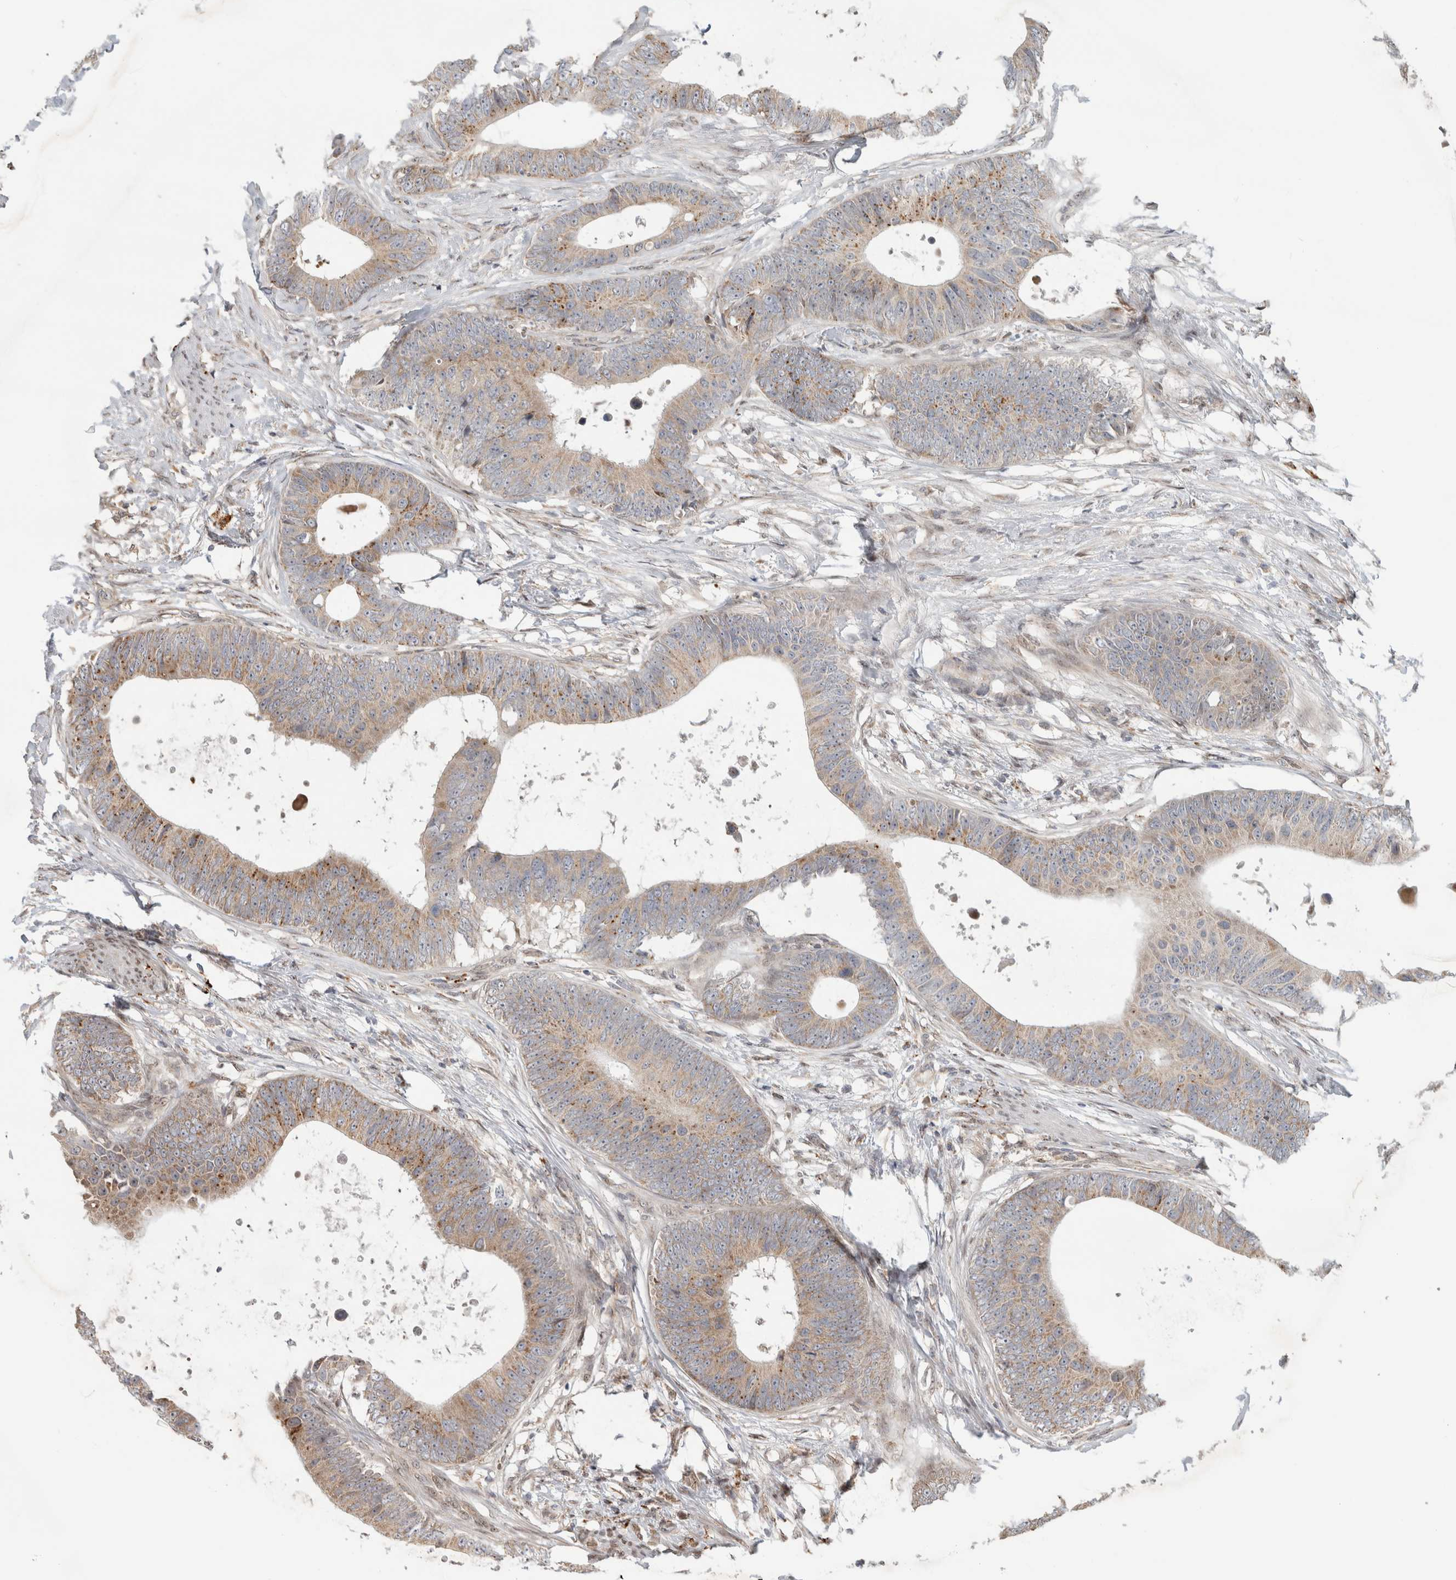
{"staining": {"intensity": "moderate", "quantity": "25%-75%", "location": "cytoplasmic/membranous"}, "tissue": "colorectal cancer", "cell_type": "Tumor cells", "image_type": "cancer", "snomed": [{"axis": "morphology", "description": "Adenocarcinoma, NOS"}, {"axis": "topography", "description": "Colon"}], "caption": "IHC (DAB) staining of colorectal cancer shows moderate cytoplasmic/membranous protein positivity in approximately 25%-75% of tumor cells.", "gene": "NAB2", "patient": {"sex": "male", "age": 56}}